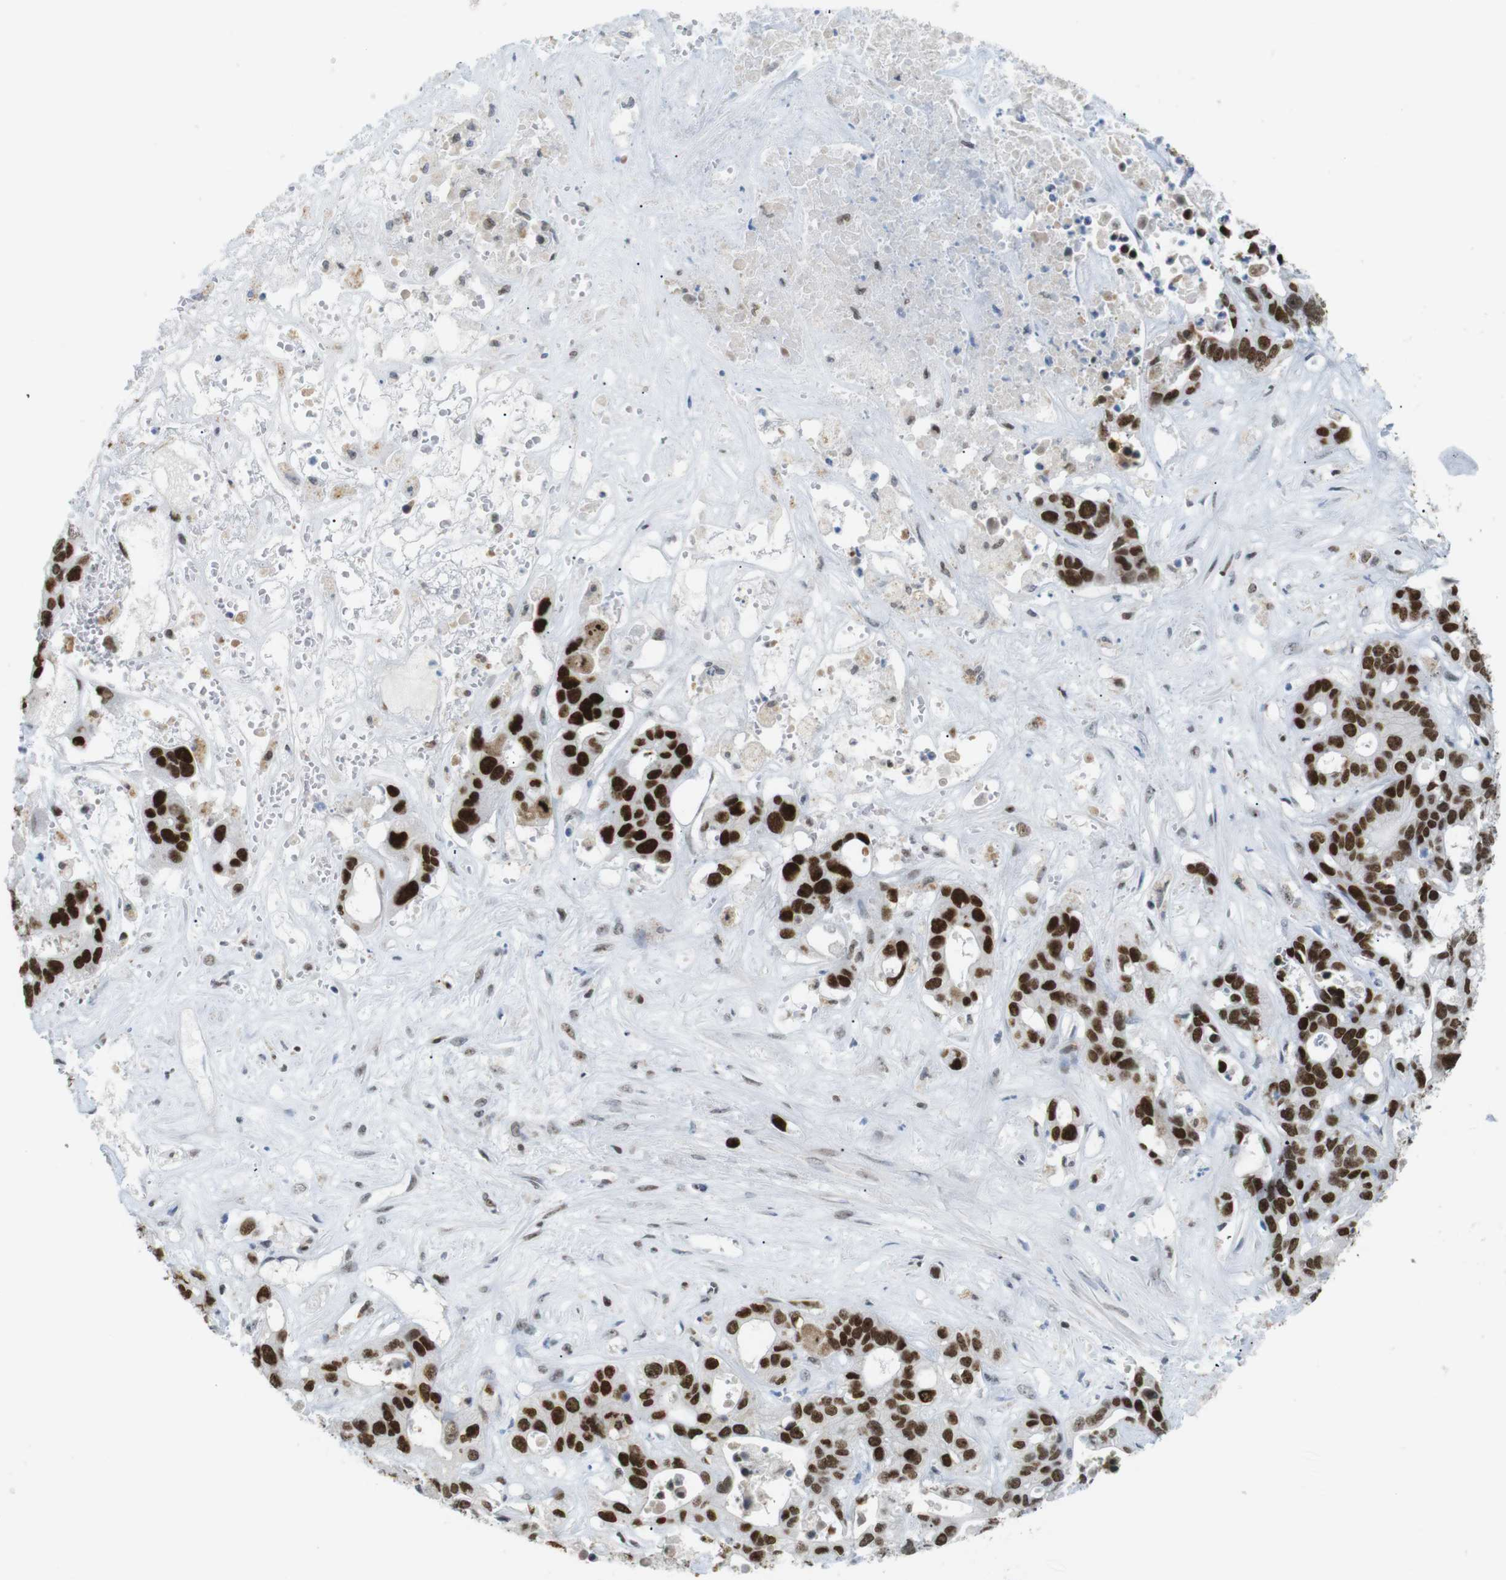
{"staining": {"intensity": "strong", "quantity": ">75%", "location": "nuclear"}, "tissue": "liver cancer", "cell_type": "Tumor cells", "image_type": "cancer", "snomed": [{"axis": "morphology", "description": "Cholangiocarcinoma"}, {"axis": "topography", "description": "Liver"}], "caption": "Protein staining exhibits strong nuclear expression in approximately >75% of tumor cells in cholangiocarcinoma (liver).", "gene": "RIOX2", "patient": {"sex": "female", "age": 65}}